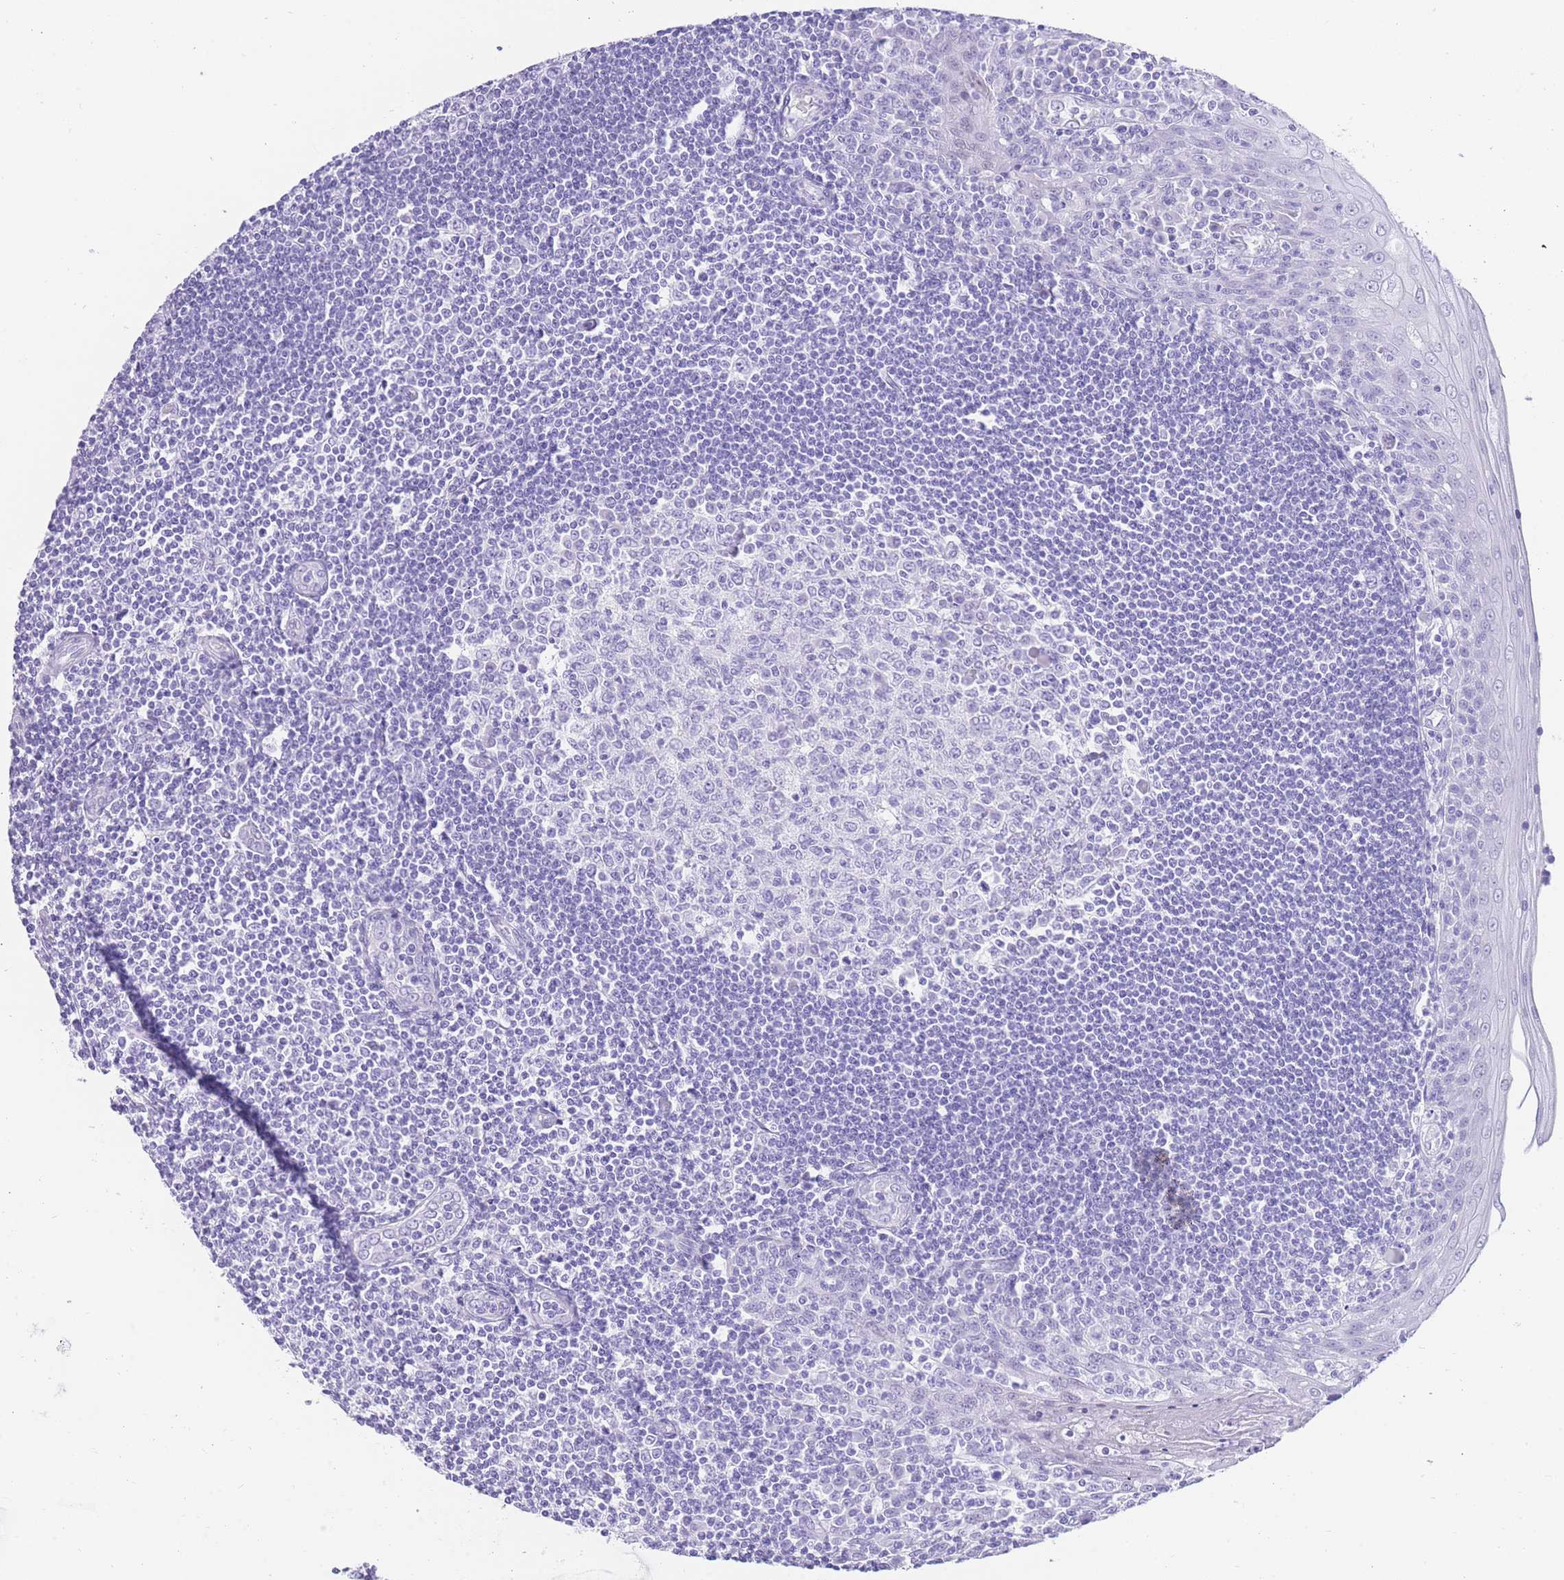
{"staining": {"intensity": "negative", "quantity": "none", "location": "none"}, "tissue": "tonsil", "cell_type": "Germinal center cells", "image_type": "normal", "snomed": [{"axis": "morphology", "description": "Normal tissue, NOS"}, {"axis": "topography", "description": "Tonsil"}], "caption": "The micrograph displays no significant staining in germinal center cells of tonsil.", "gene": "ELOA2", "patient": {"sex": "male", "age": 27}}